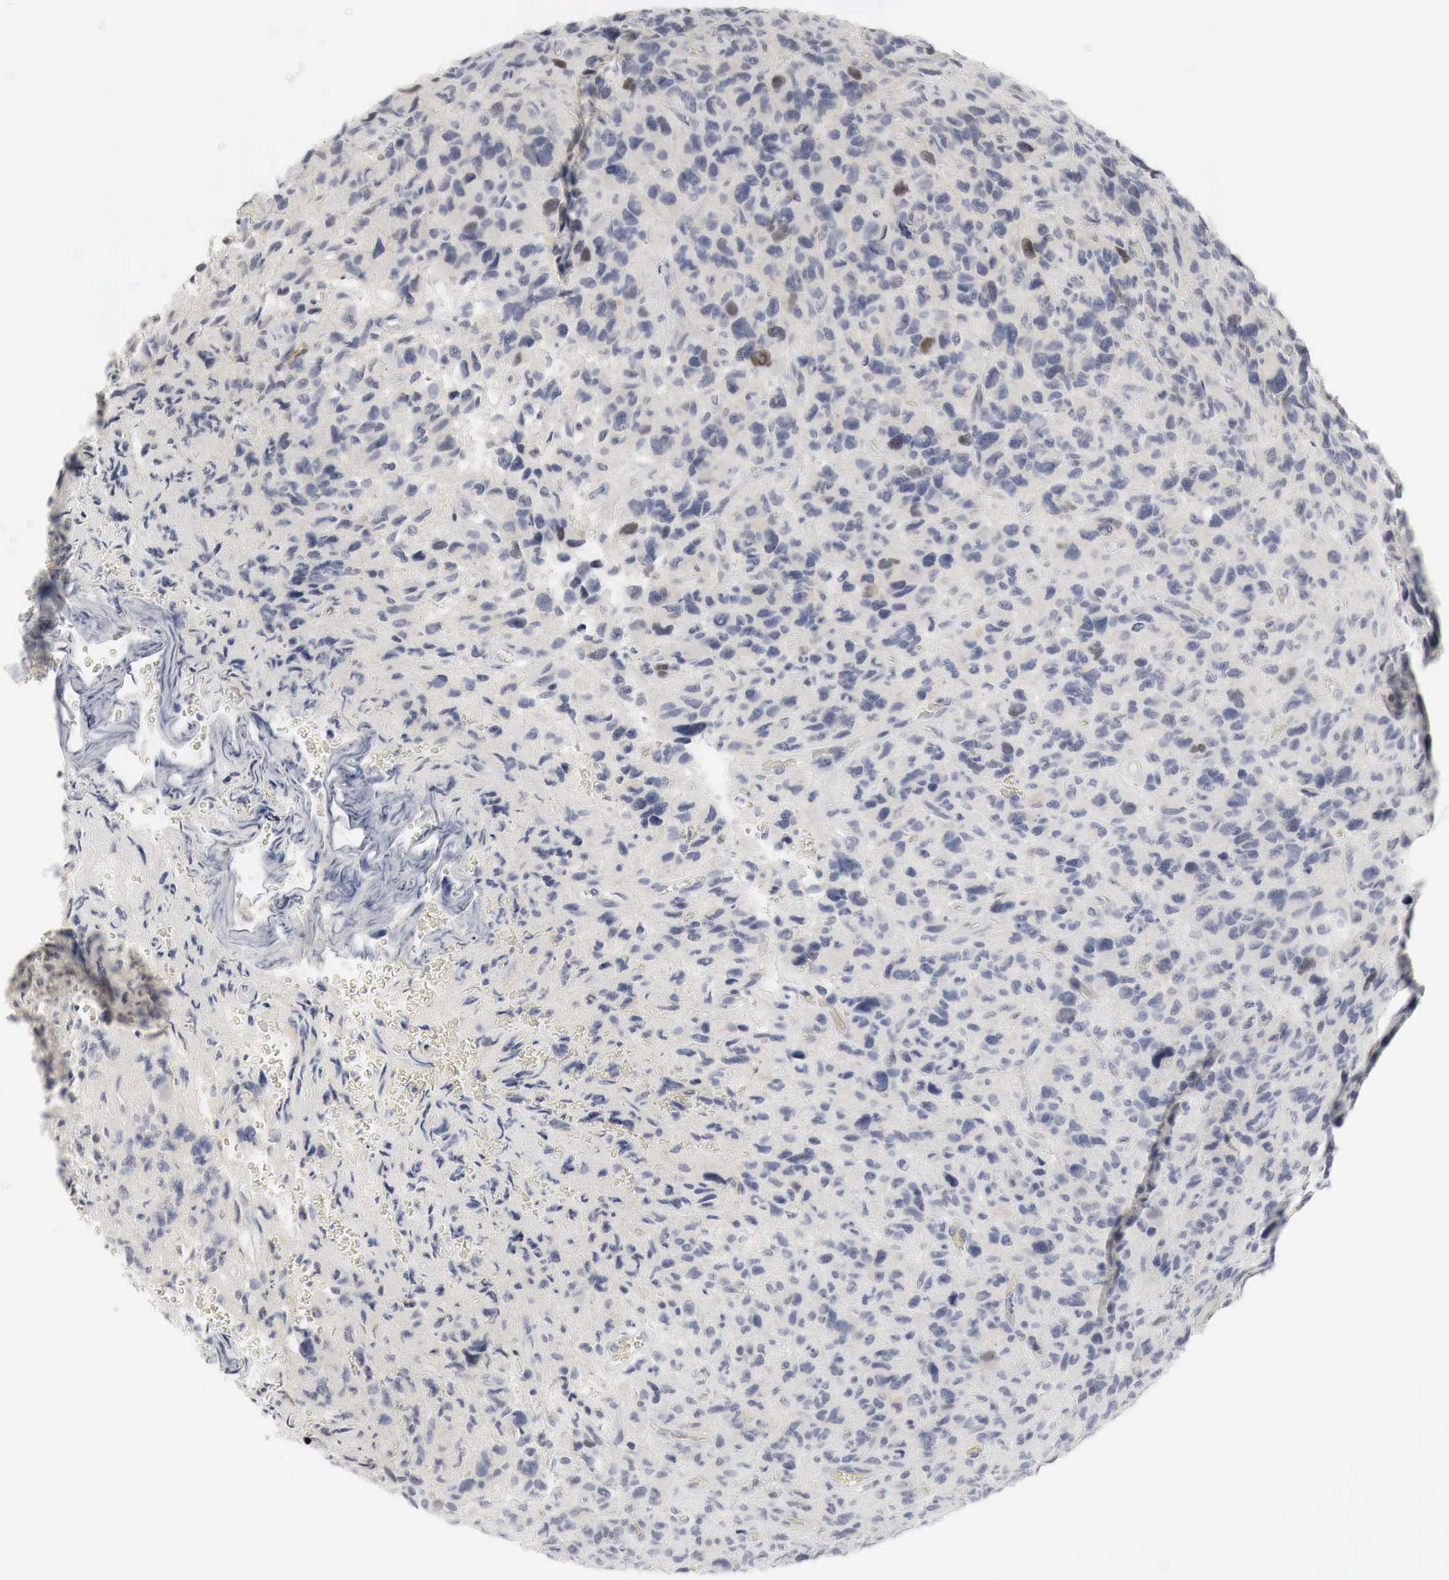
{"staining": {"intensity": "negative", "quantity": "none", "location": "none"}, "tissue": "glioma", "cell_type": "Tumor cells", "image_type": "cancer", "snomed": [{"axis": "morphology", "description": "Glioma, malignant, High grade"}, {"axis": "topography", "description": "Brain"}], "caption": "A histopathology image of malignant high-grade glioma stained for a protein exhibits no brown staining in tumor cells.", "gene": "TP63", "patient": {"sex": "female", "age": 60}}